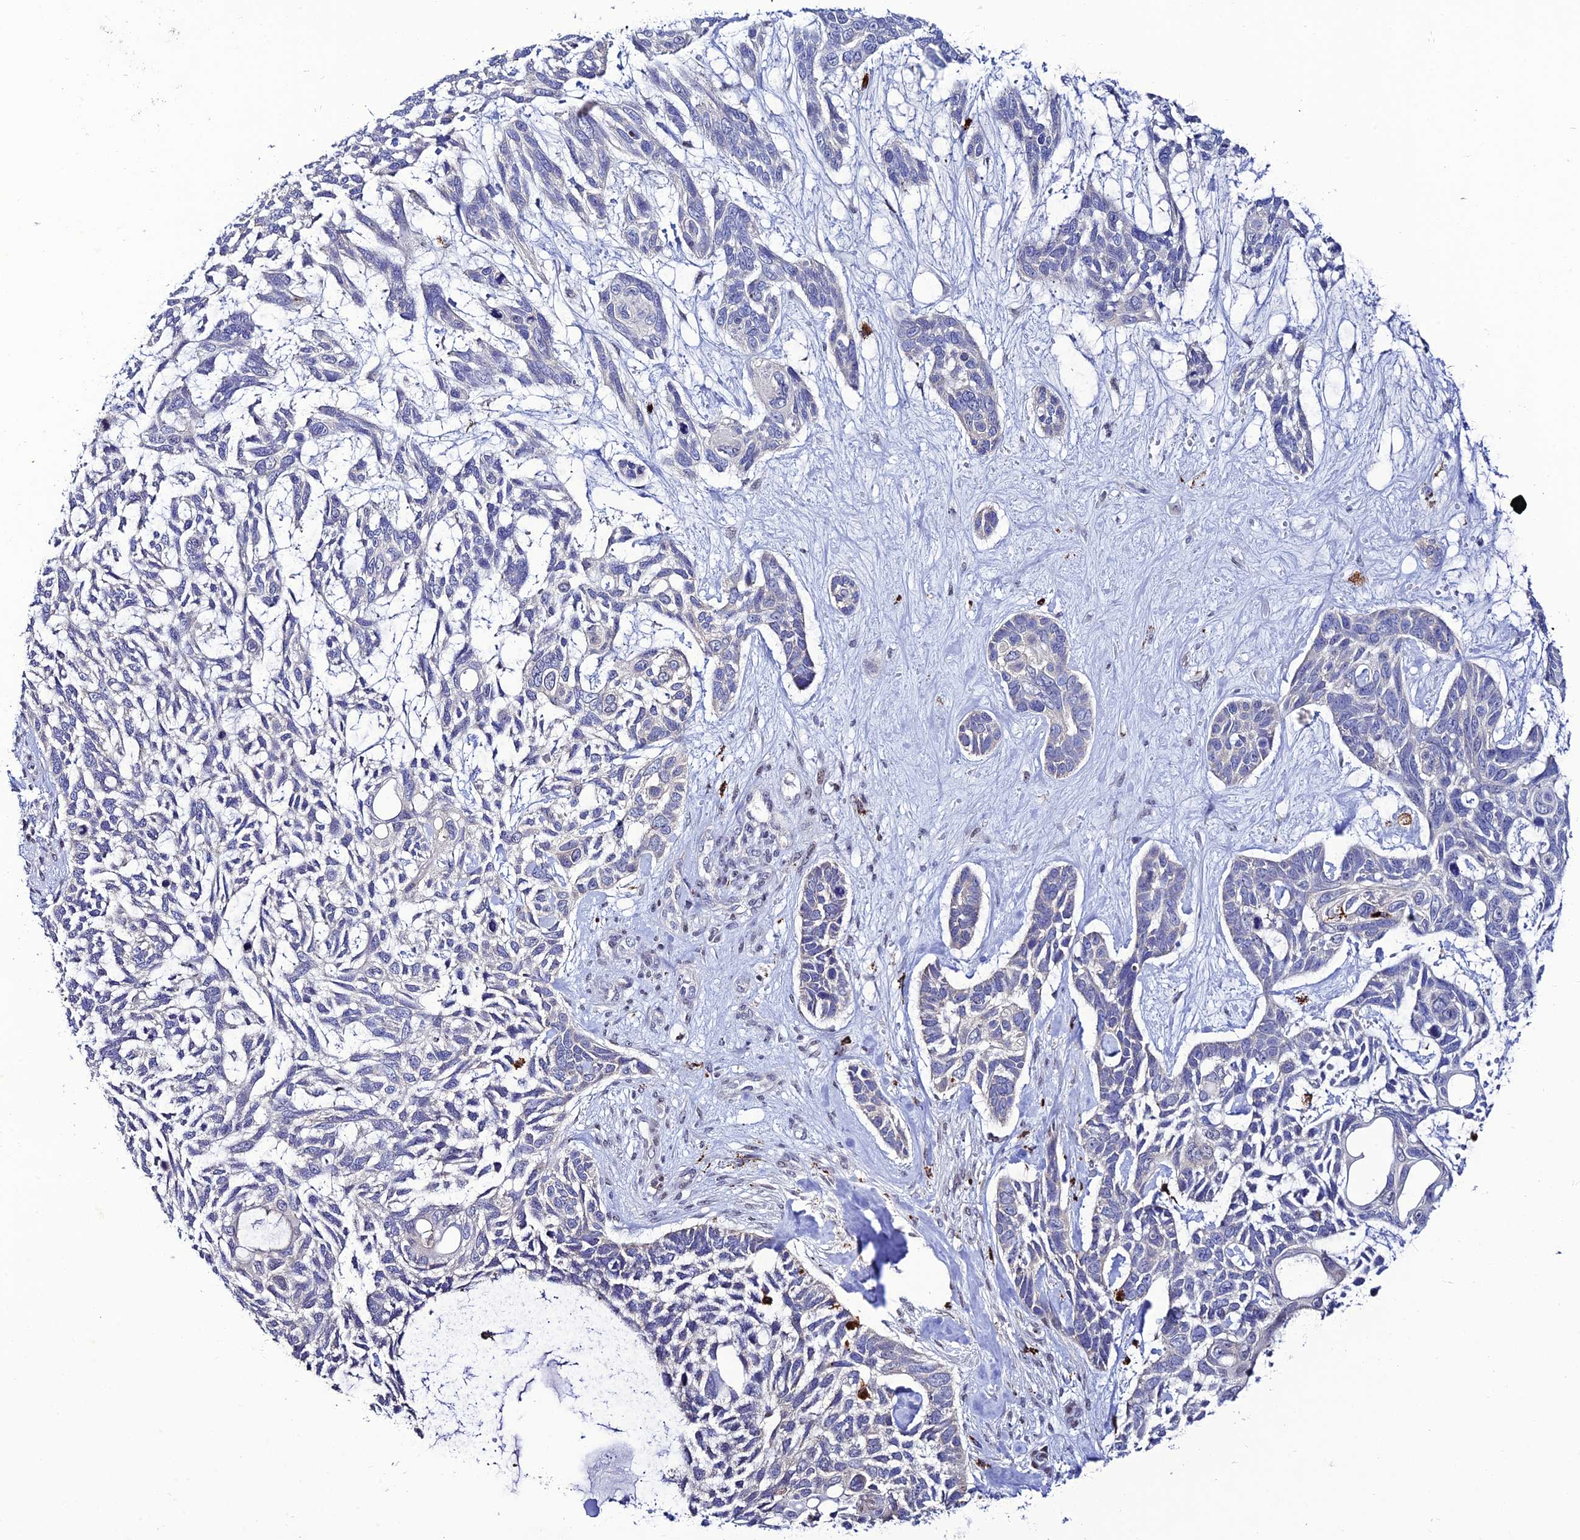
{"staining": {"intensity": "negative", "quantity": "none", "location": "none"}, "tissue": "skin cancer", "cell_type": "Tumor cells", "image_type": "cancer", "snomed": [{"axis": "morphology", "description": "Basal cell carcinoma"}, {"axis": "topography", "description": "Skin"}], "caption": "The image shows no significant staining in tumor cells of basal cell carcinoma (skin).", "gene": "HIC1", "patient": {"sex": "male", "age": 88}}